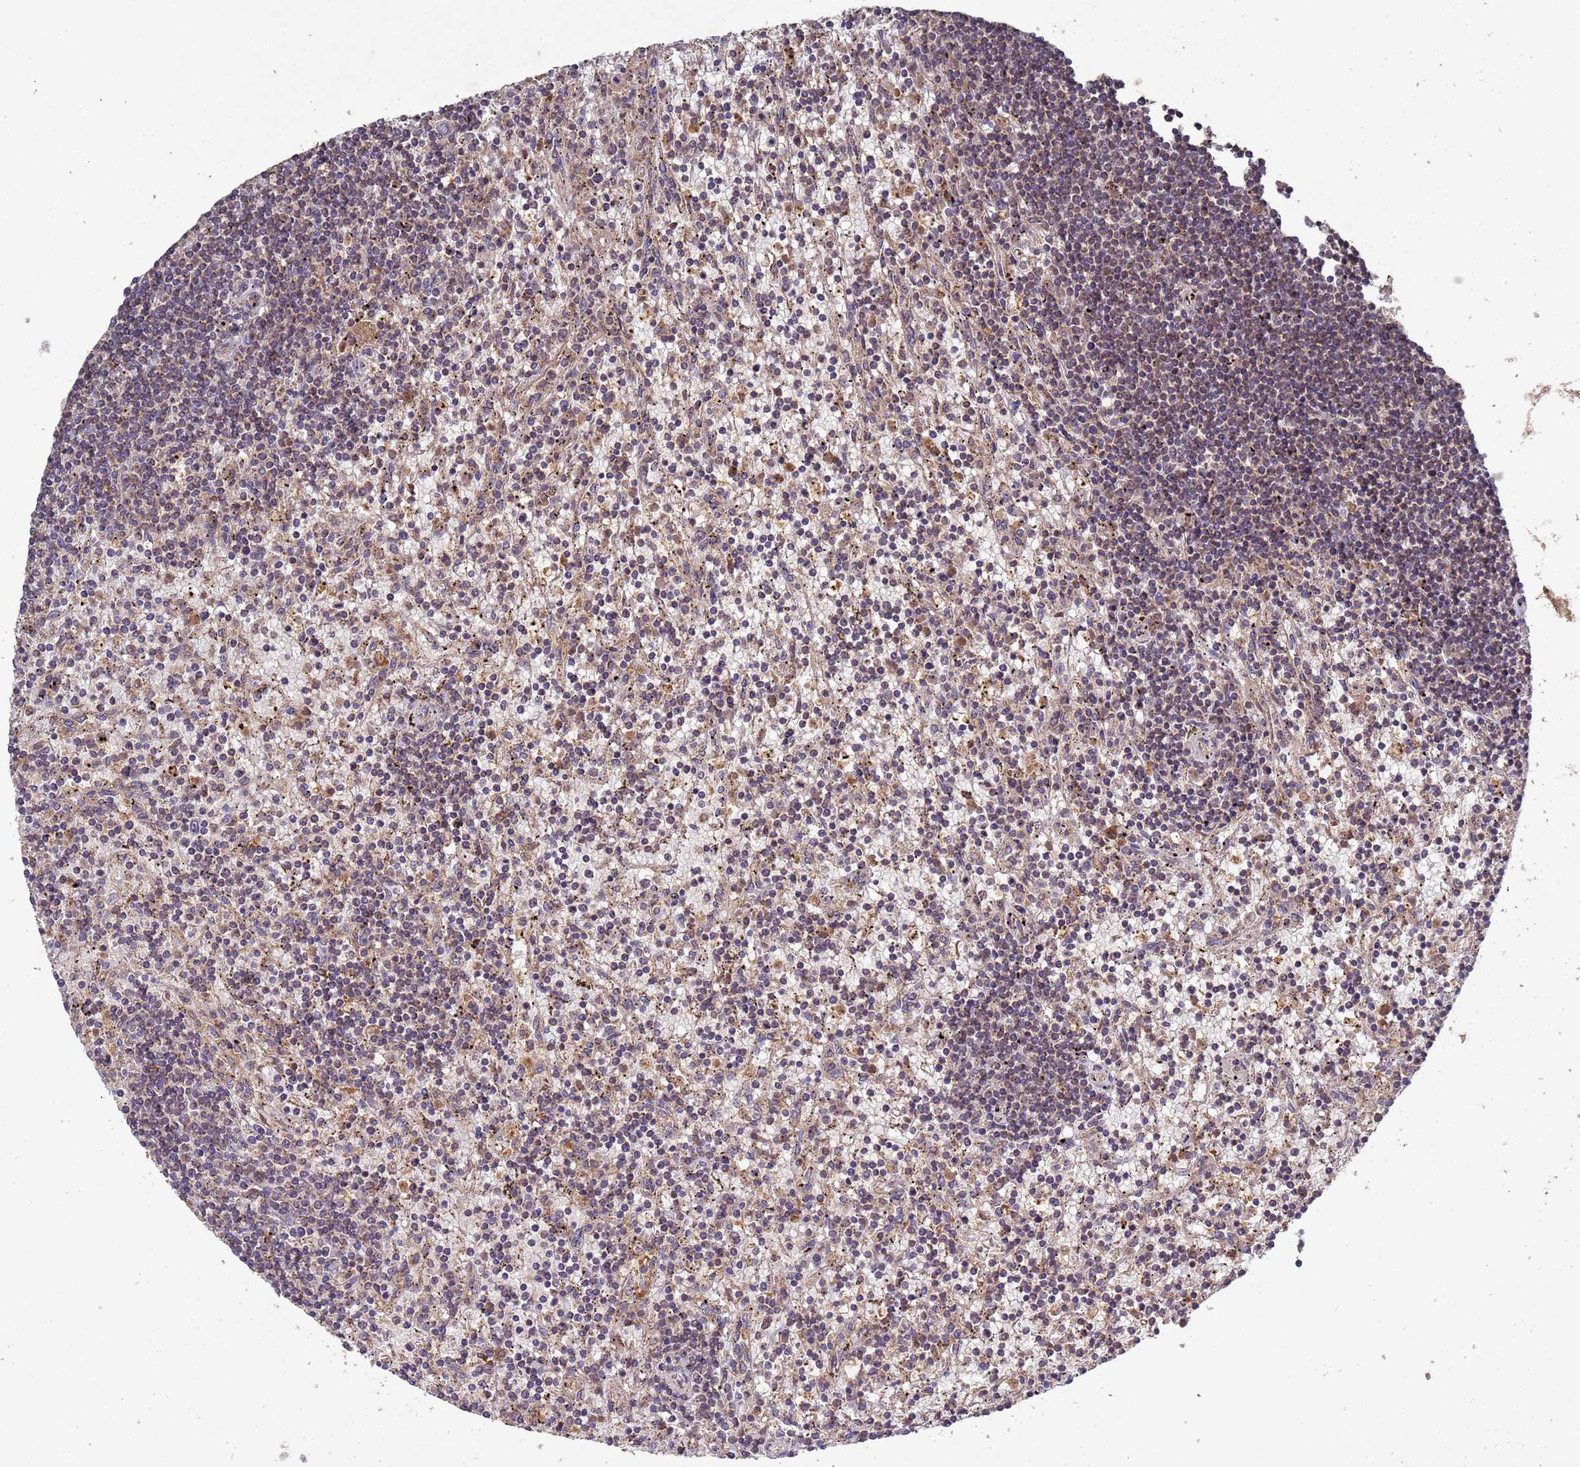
{"staining": {"intensity": "weak", "quantity": "<25%", "location": "cytoplasmic/membranous"}, "tissue": "lymphoma", "cell_type": "Tumor cells", "image_type": "cancer", "snomed": [{"axis": "morphology", "description": "Malignant lymphoma, non-Hodgkin's type, Low grade"}, {"axis": "topography", "description": "Spleen"}], "caption": "The IHC micrograph has no significant positivity in tumor cells of lymphoma tissue. (DAB (3,3'-diaminobenzidine) immunohistochemistry (IHC) with hematoxylin counter stain).", "gene": "FASTKD1", "patient": {"sex": "male", "age": 76}}